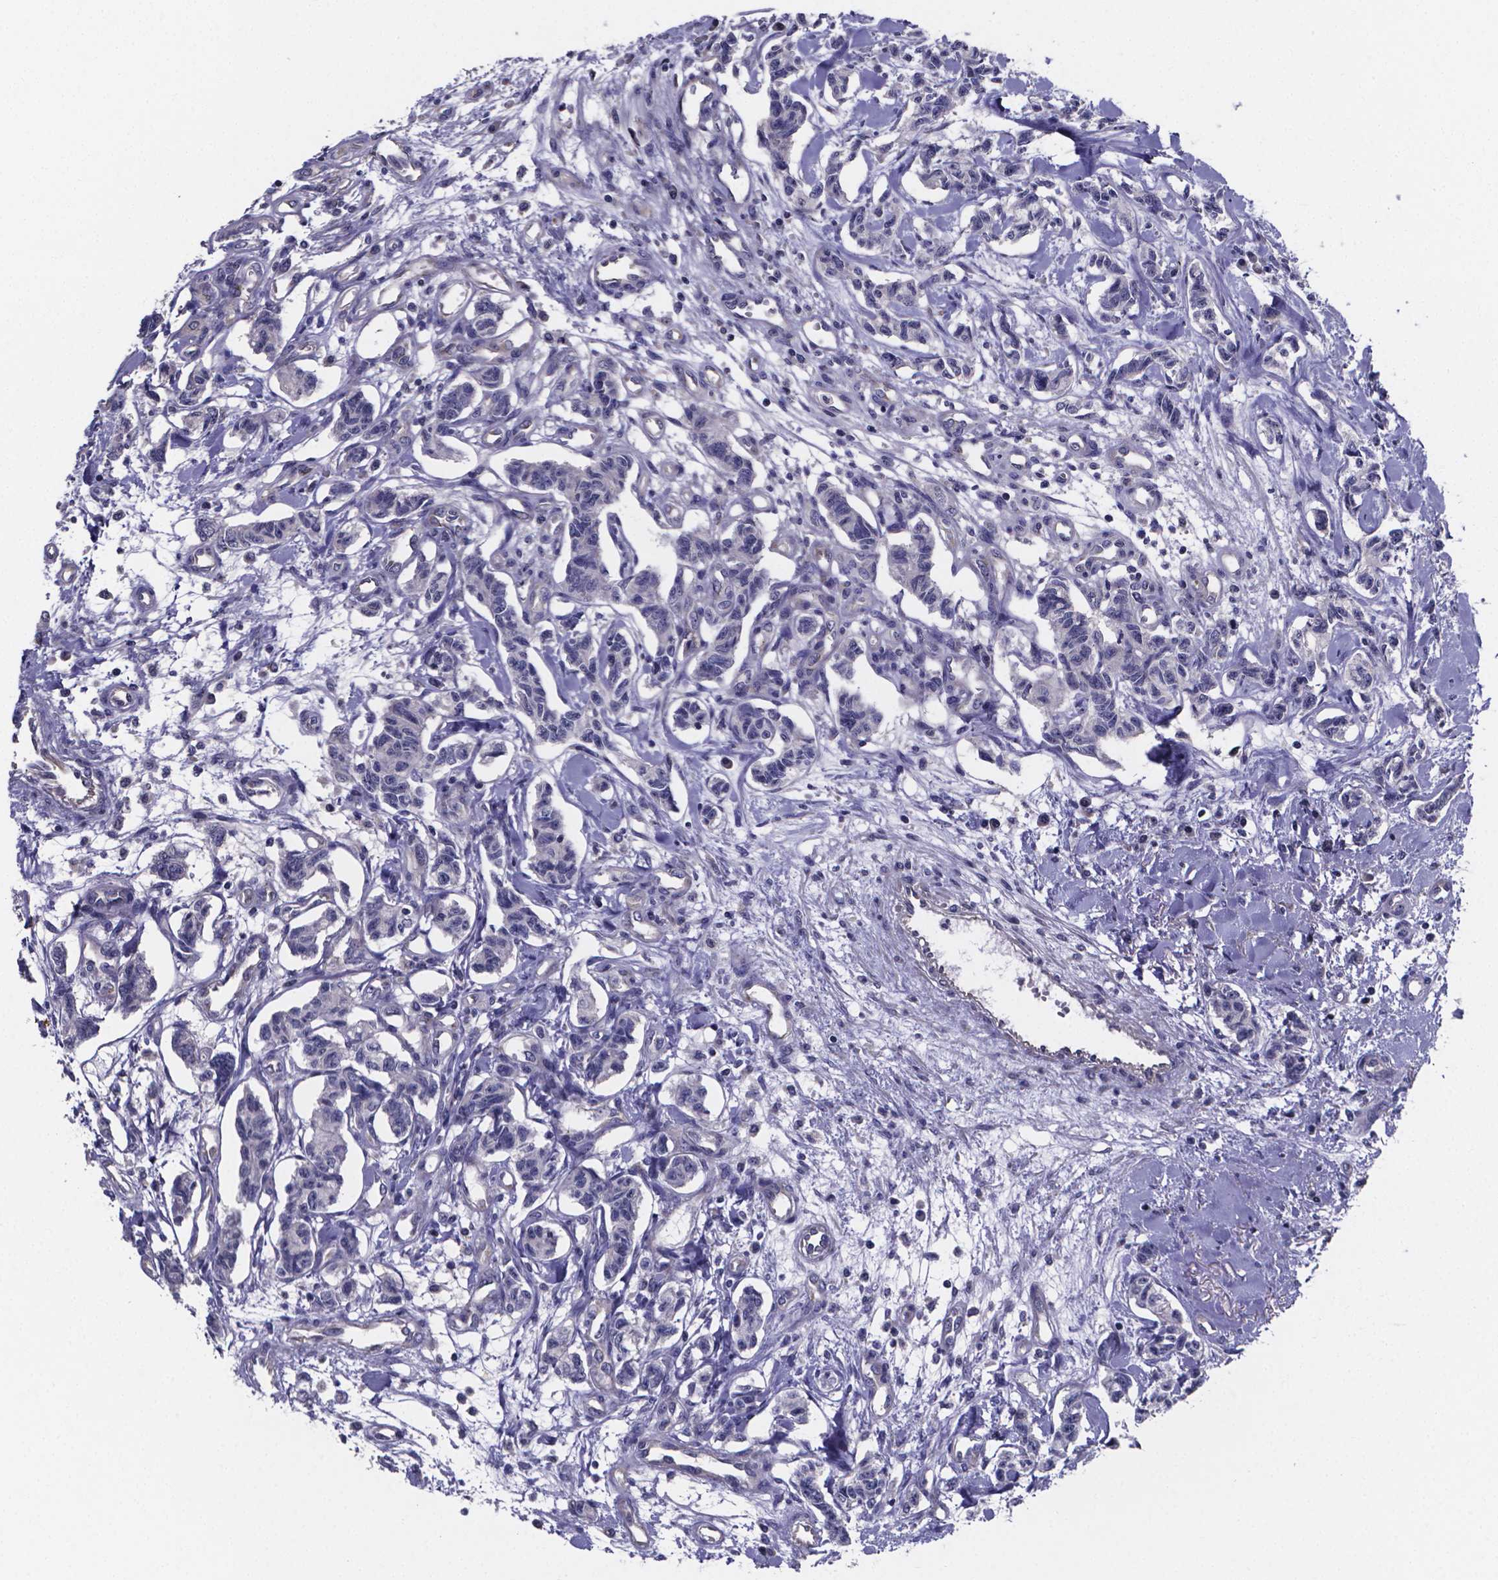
{"staining": {"intensity": "negative", "quantity": "none", "location": "none"}, "tissue": "carcinoid", "cell_type": "Tumor cells", "image_type": "cancer", "snomed": [{"axis": "morphology", "description": "Carcinoid, malignant, NOS"}, {"axis": "topography", "description": "Kidney"}], "caption": "IHC histopathology image of carcinoid (malignant) stained for a protein (brown), which shows no expression in tumor cells. (Stains: DAB (3,3'-diaminobenzidine) immunohistochemistry (IHC) with hematoxylin counter stain, Microscopy: brightfield microscopy at high magnification).", "gene": "SFRP4", "patient": {"sex": "female", "age": 41}}